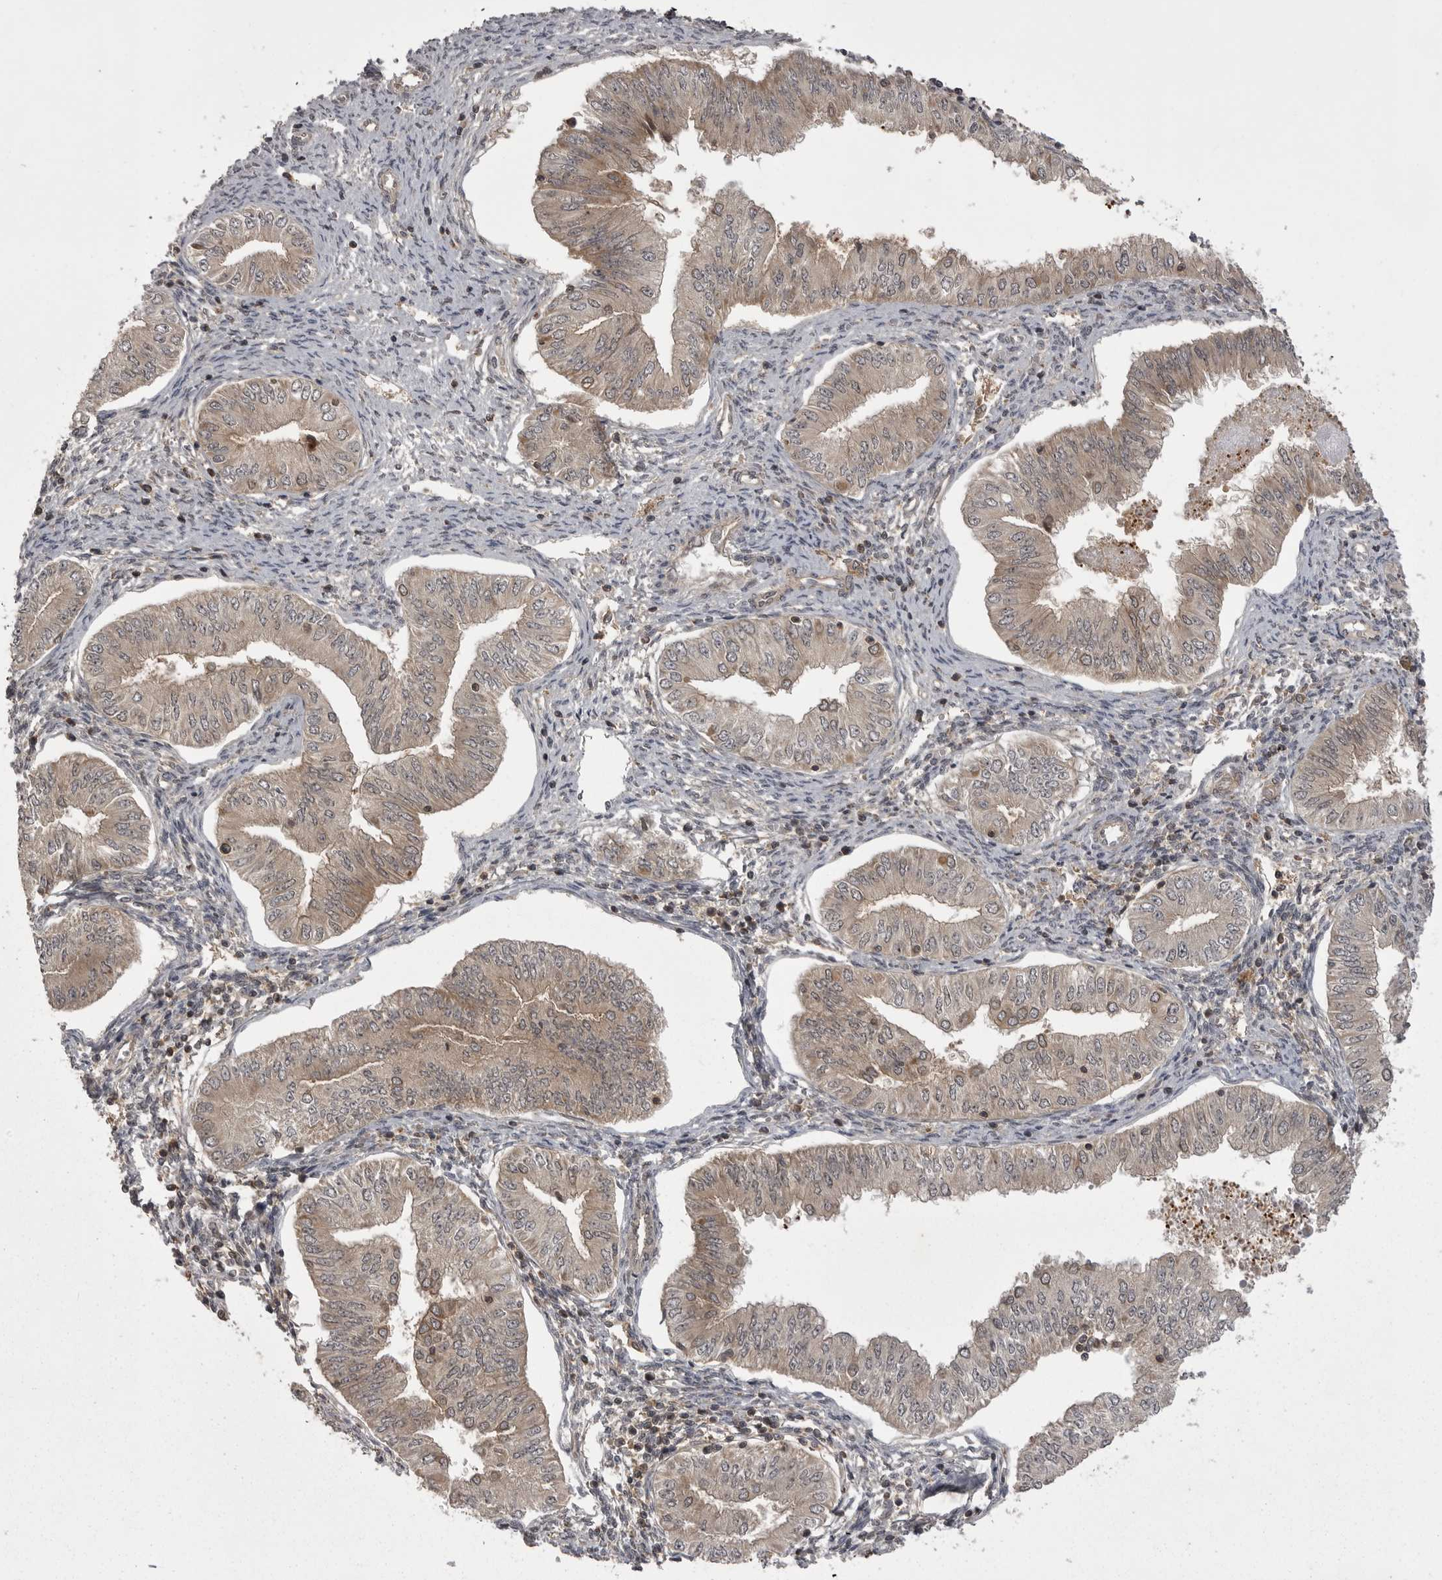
{"staining": {"intensity": "weak", "quantity": ">75%", "location": "cytoplasmic/membranous"}, "tissue": "endometrial cancer", "cell_type": "Tumor cells", "image_type": "cancer", "snomed": [{"axis": "morphology", "description": "Normal tissue, NOS"}, {"axis": "morphology", "description": "Adenocarcinoma, NOS"}, {"axis": "topography", "description": "Endometrium"}], "caption": "Endometrial cancer (adenocarcinoma) stained with a brown dye shows weak cytoplasmic/membranous positive staining in about >75% of tumor cells.", "gene": "STK24", "patient": {"sex": "female", "age": 53}}